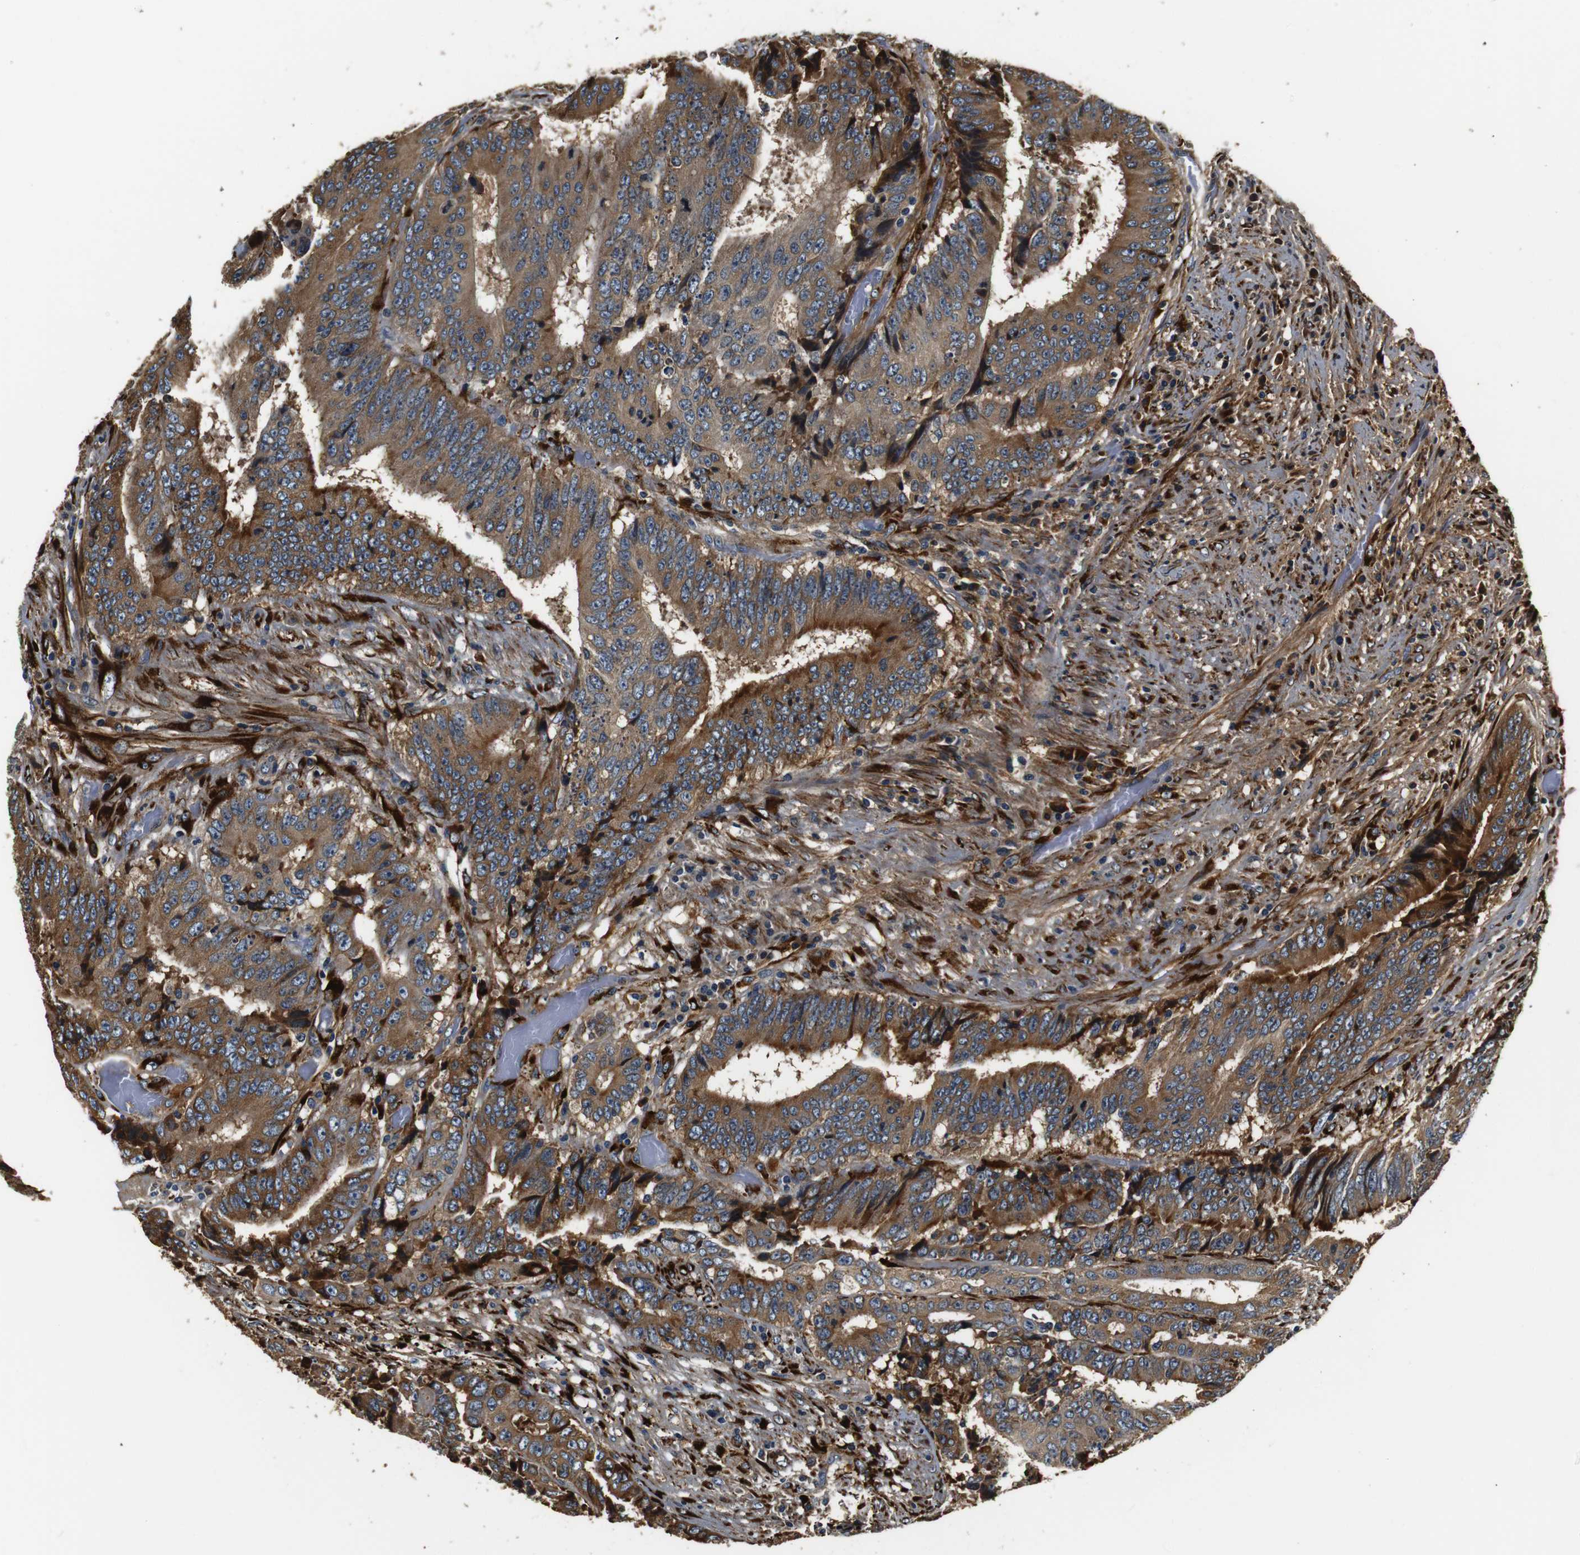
{"staining": {"intensity": "moderate", "quantity": ">75%", "location": "cytoplasmic/membranous"}, "tissue": "colorectal cancer", "cell_type": "Tumor cells", "image_type": "cancer", "snomed": [{"axis": "morphology", "description": "Adenocarcinoma, NOS"}, {"axis": "topography", "description": "Rectum"}], "caption": "Protein analysis of adenocarcinoma (colorectal) tissue reveals moderate cytoplasmic/membranous positivity in about >75% of tumor cells. Ihc stains the protein in brown and the nuclei are stained blue.", "gene": "COL1A1", "patient": {"sex": "male", "age": 72}}